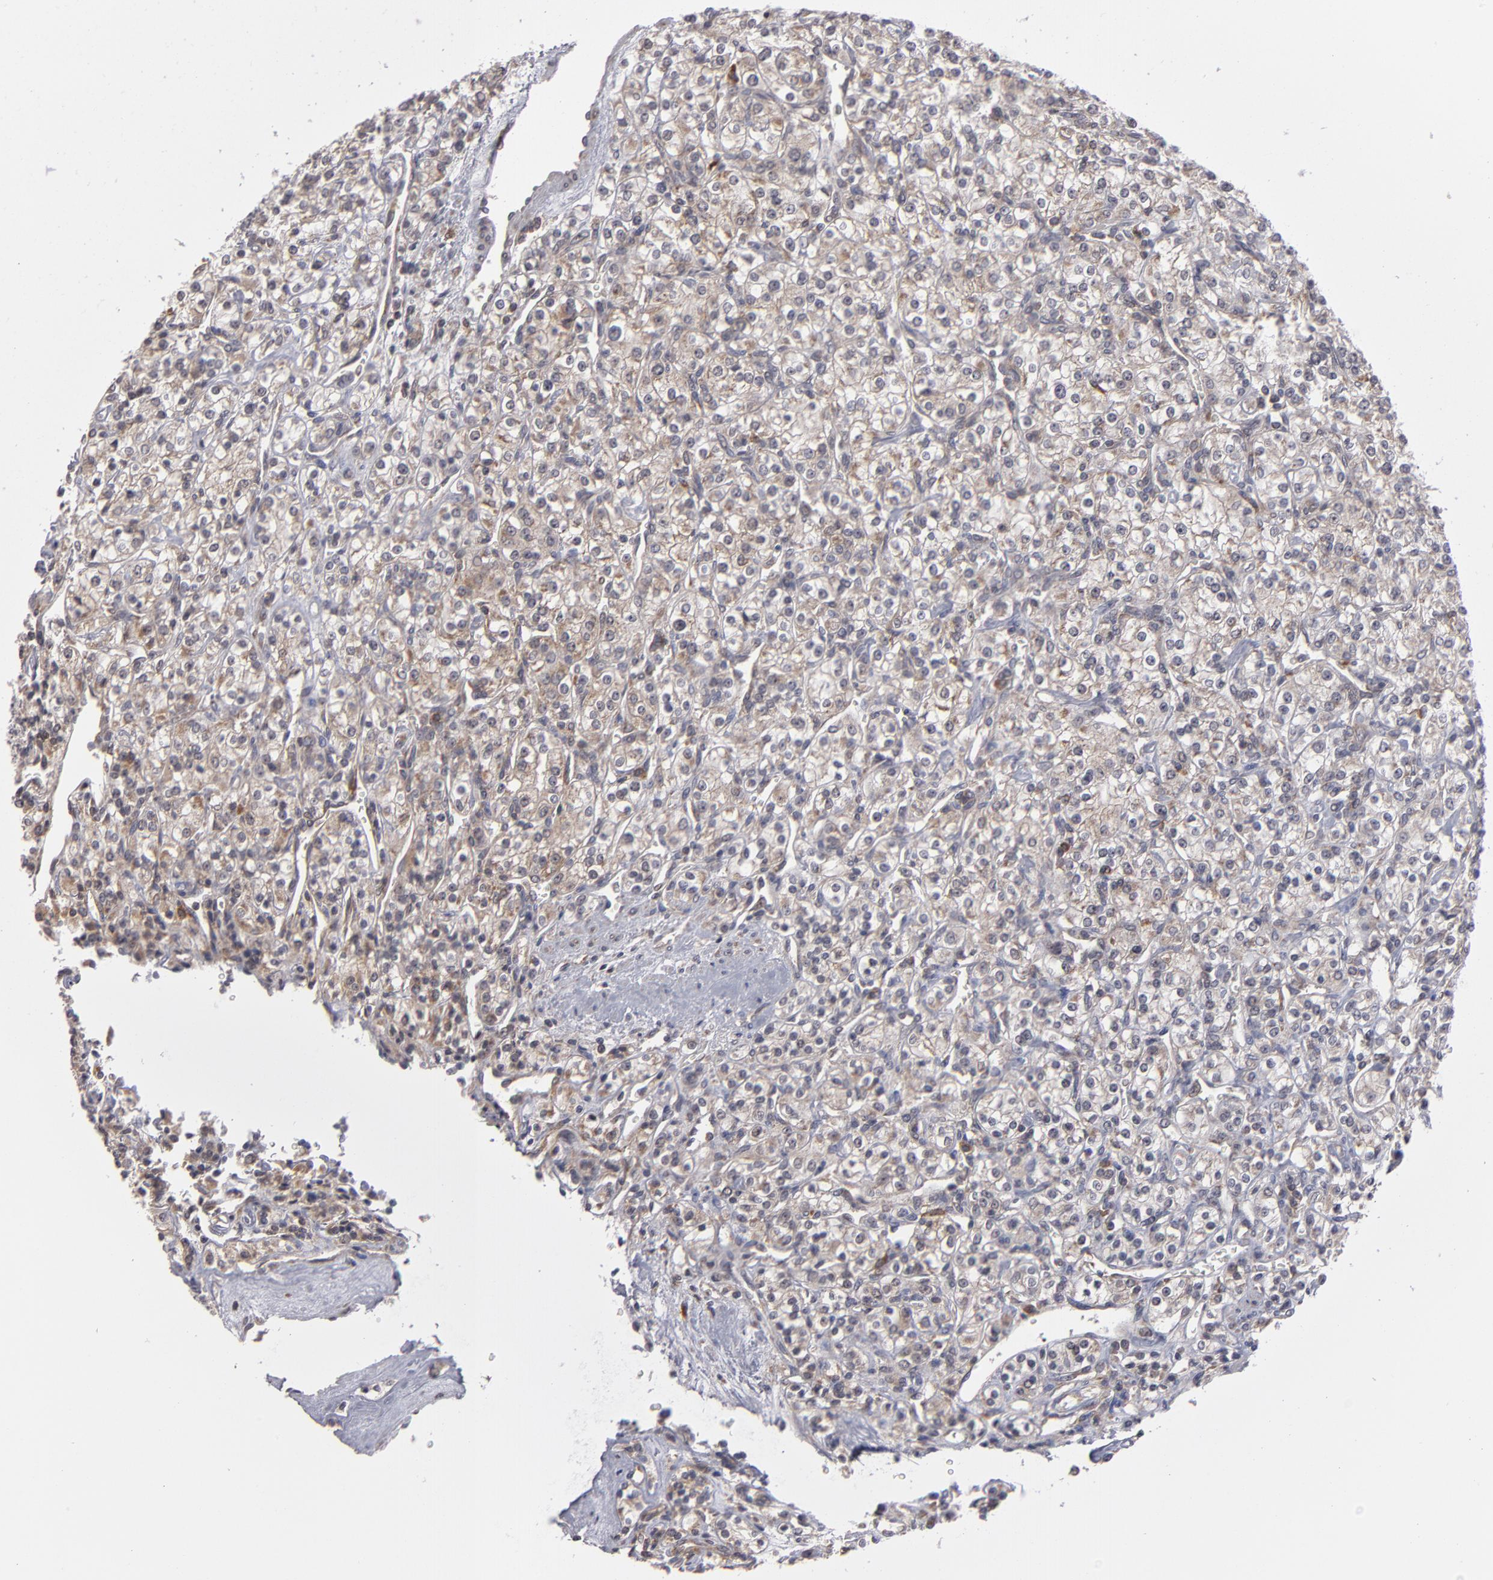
{"staining": {"intensity": "weak", "quantity": "25%-75%", "location": "cytoplasmic/membranous"}, "tissue": "renal cancer", "cell_type": "Tumor cells", "image_type": "cancer", "snomed": [{"axis": "morphology", "description": "Adenocarcinoma, NOS"}, {"axis": "topography", "description": "Kidney"}], "caption": "Protein staining demonstrates weak cytoplasmic/membranous expression in approximately 25%-75% of tumor cells in renal cancer (adenocarcinoma). (DAB (3,3'-diaminobenzidine) = brown stain, brightfield microscopy at high magnification).", "gene": "GLCCI1", "patient": {"sex": "male", "age": 77}}